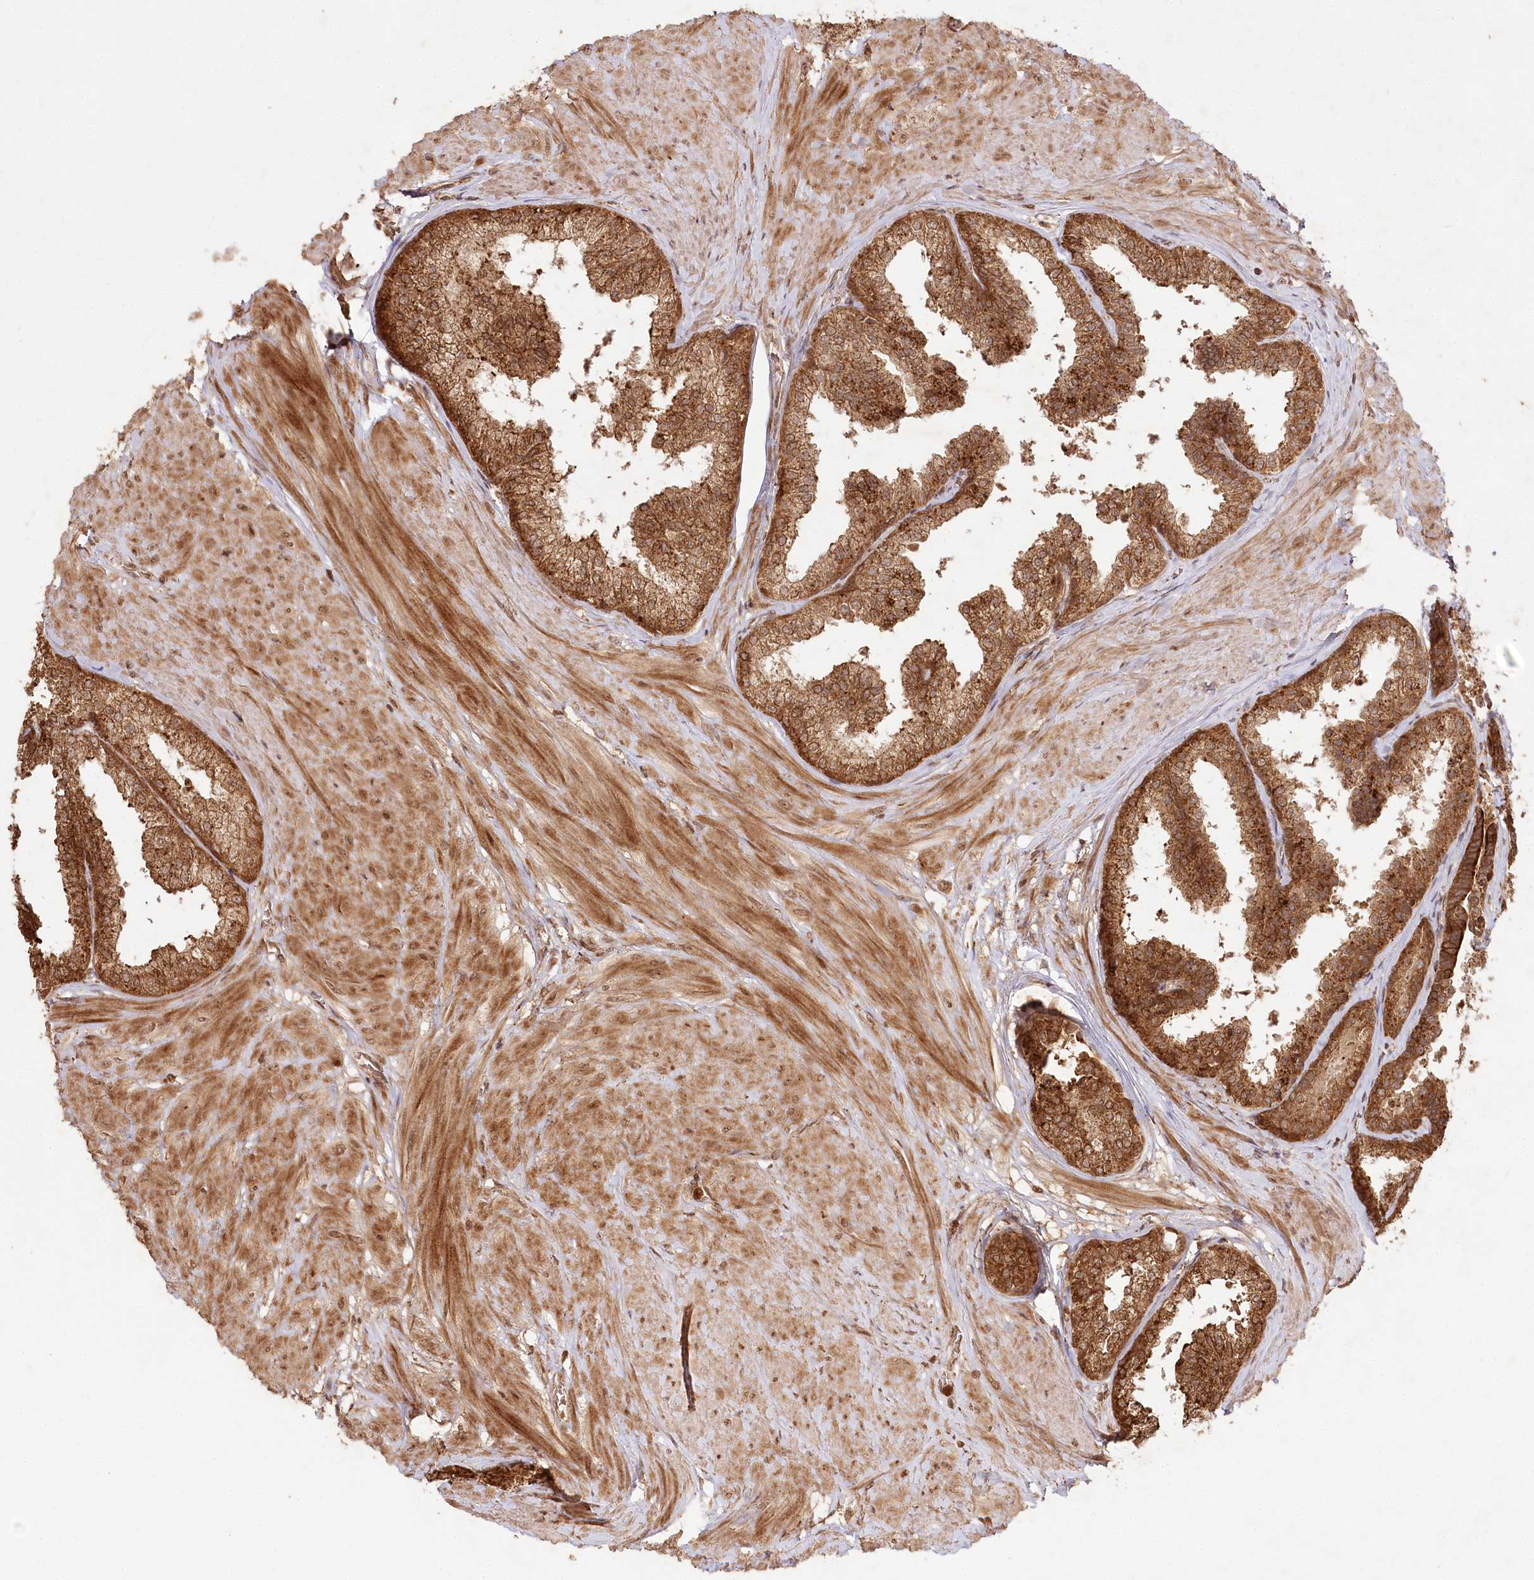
{"staining": {"intensity": "strong", "quantity": ">75%", "location": "cytoplasmic/membranous,nuclear"}, "tissue": "prostate", "cell_type": "Glandular cells", "image_type": "normal", "snomed": [{"axis": "morphology", "description": "Normal tissue, NOS"}, {"axis": "topography", "description": "Prostate"}], "caption": "Immunohistochemical staining of normal prostate exhibits high levels of strong cytoplasmic/membranous,nuclear expression in about >75% of glandular cells. The staining is performed using DAB brown chromogen to label protein expression. The nuclei are counter-stained blue using hematoxylin.", "gene": "ULK2", "patient": {"sex": "male", "age": 48}}